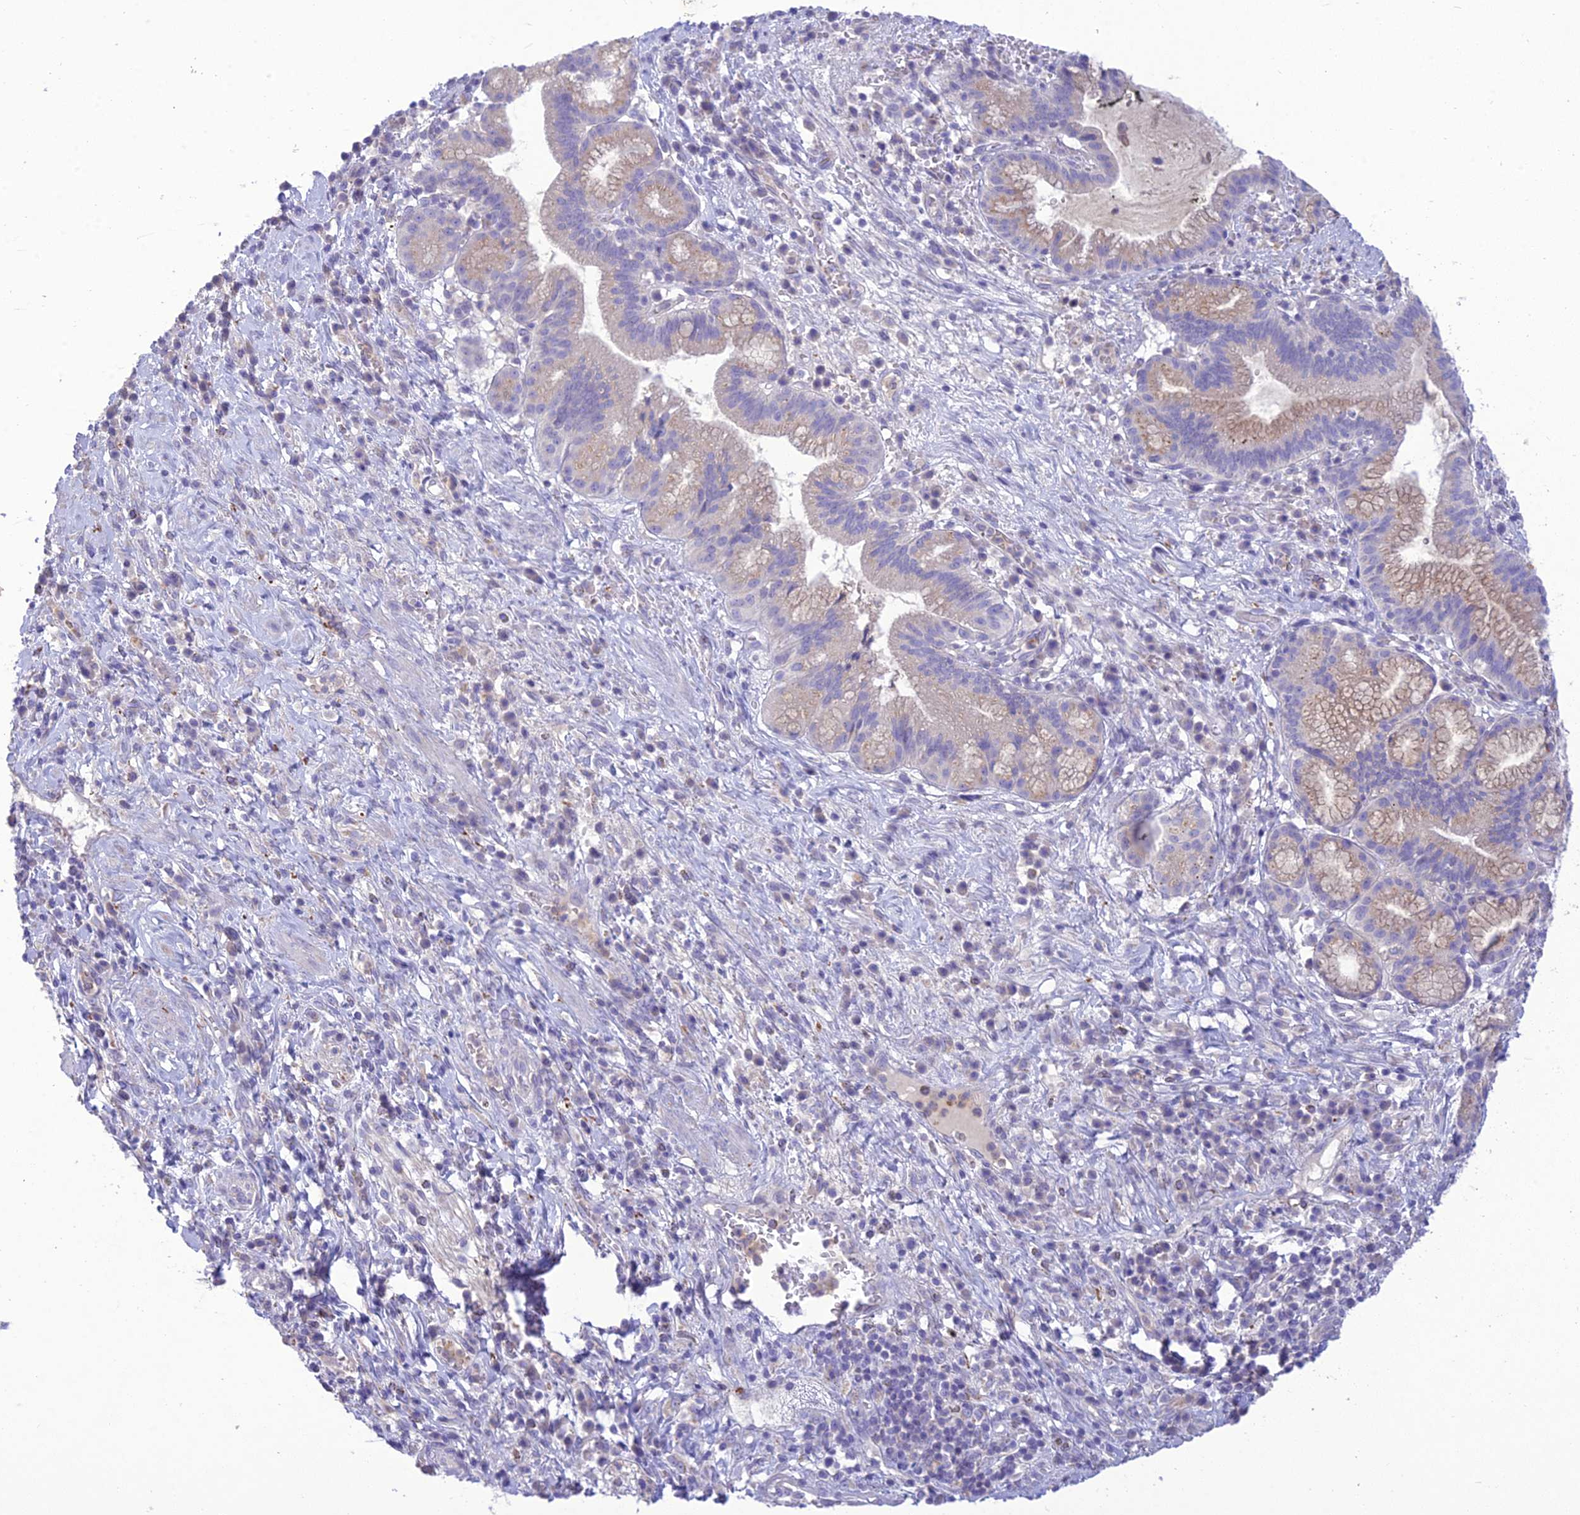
{"staining": {"intensity": "weak", "quantity": "<25%", "location": "cytoplasmic/membranous"}, "tissue": "pancreatic cancer", "cell_type": "Tumor cells", "image_type": "cancer", "snomed": [{"axis": "morphology", "description": "Adenocarcinoma, NOS"}, {"axis": "topography", "description": "Pancreas"}], "caption": "There is no significant staining in tumor cells of pancreatic cancer (adenocarcinoma). Nuclei are stained in blue.", "gene": "SLC13A5", "patient": {"sex": "male", "age": 72}}